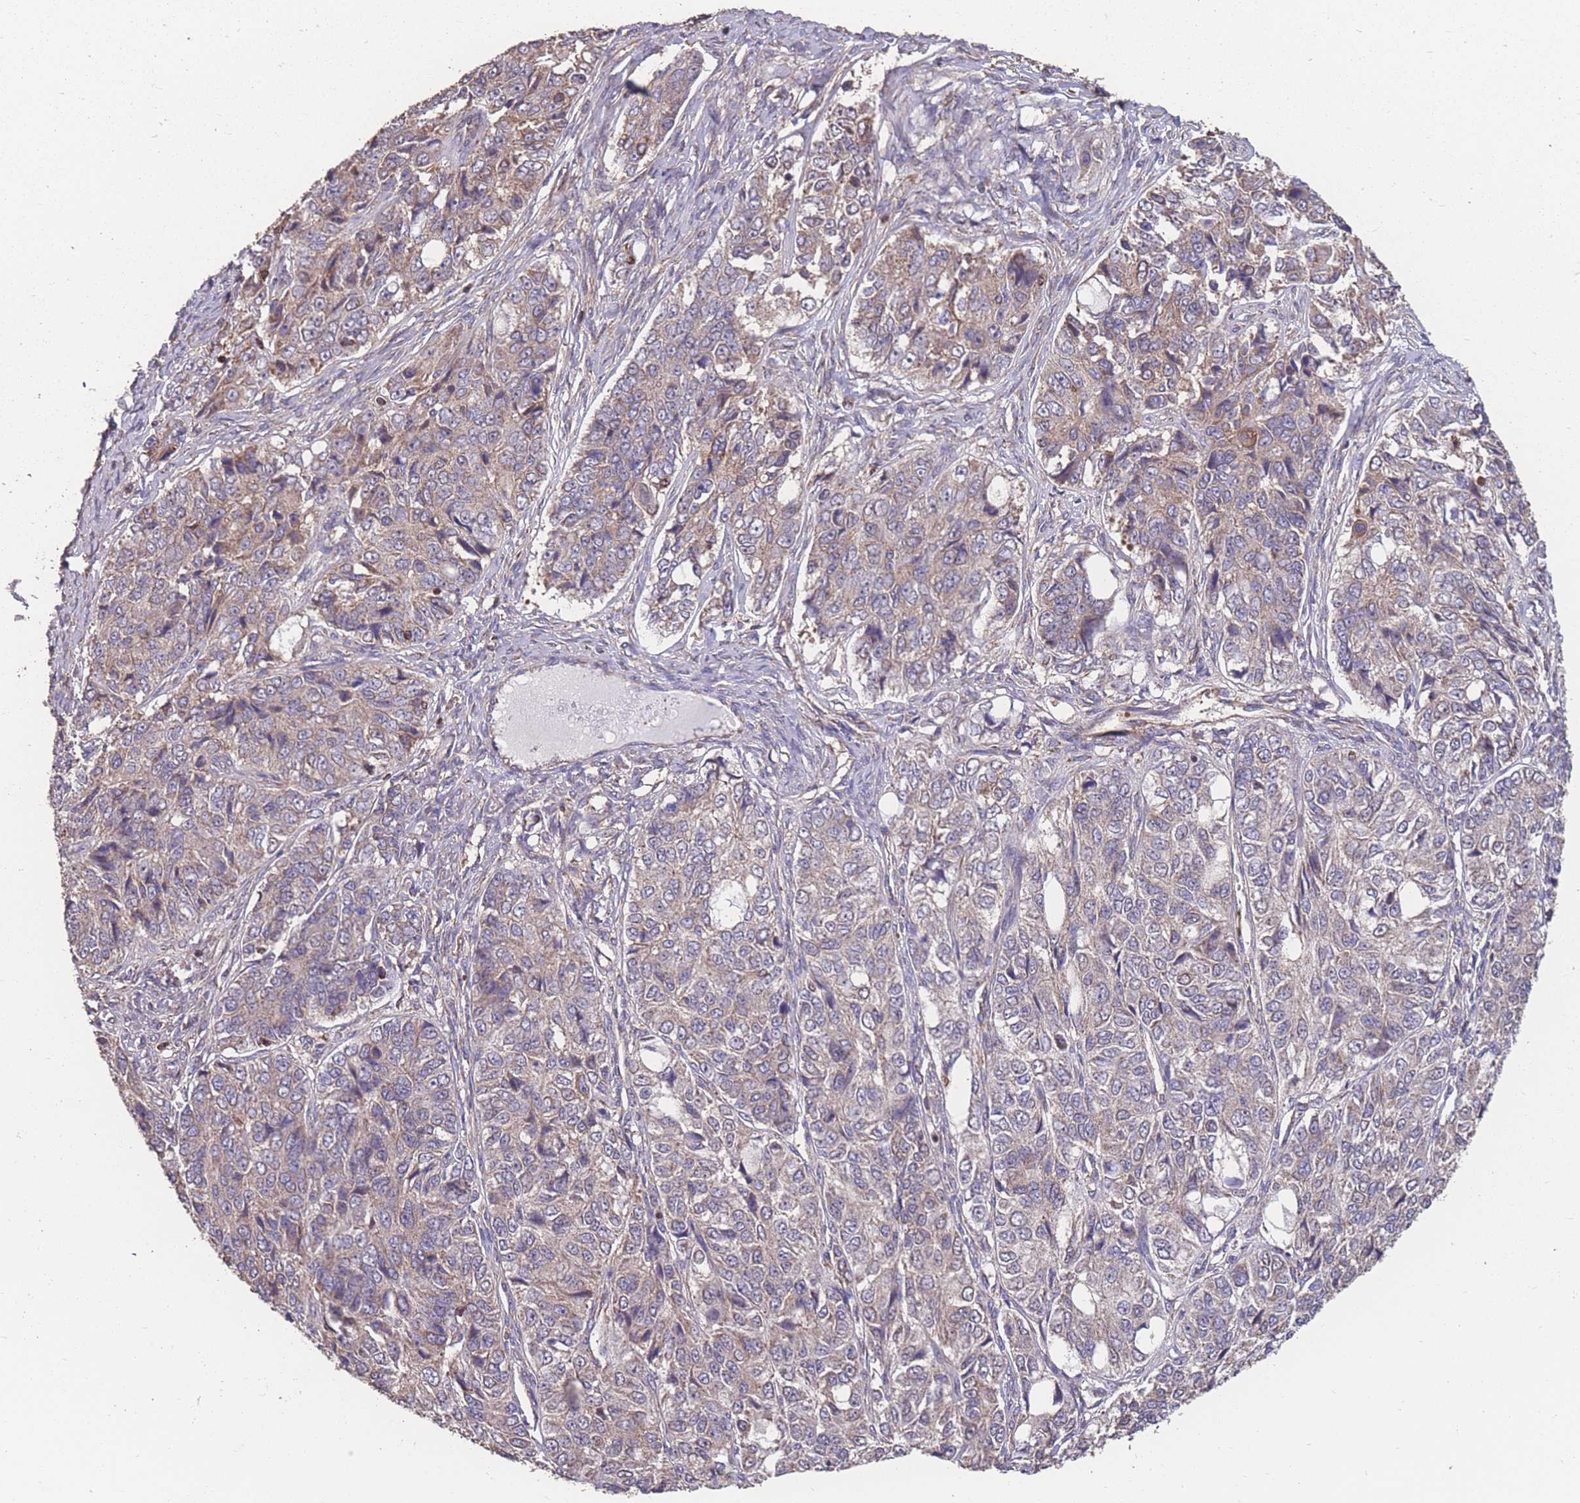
{"staining": {"intensity": "weak", "quantity": "<25%", "location": "cytoplasmic/membranous"}, "tissue": "ovarian cancer", "cell_type": "Tumor cells", "image_type": "cancer", "snomed": [{"axis": "morphology", "description": "Carcinoma, endometroid"}, {"axis": "topography", "description": "Ovary"}], "caption": "Immunohistochemical staining of ovarian cancer exhibits no significant positivity in tumor cells.", "gene": "NUDT21", "patient": {"sex": "female", "age": 51}}